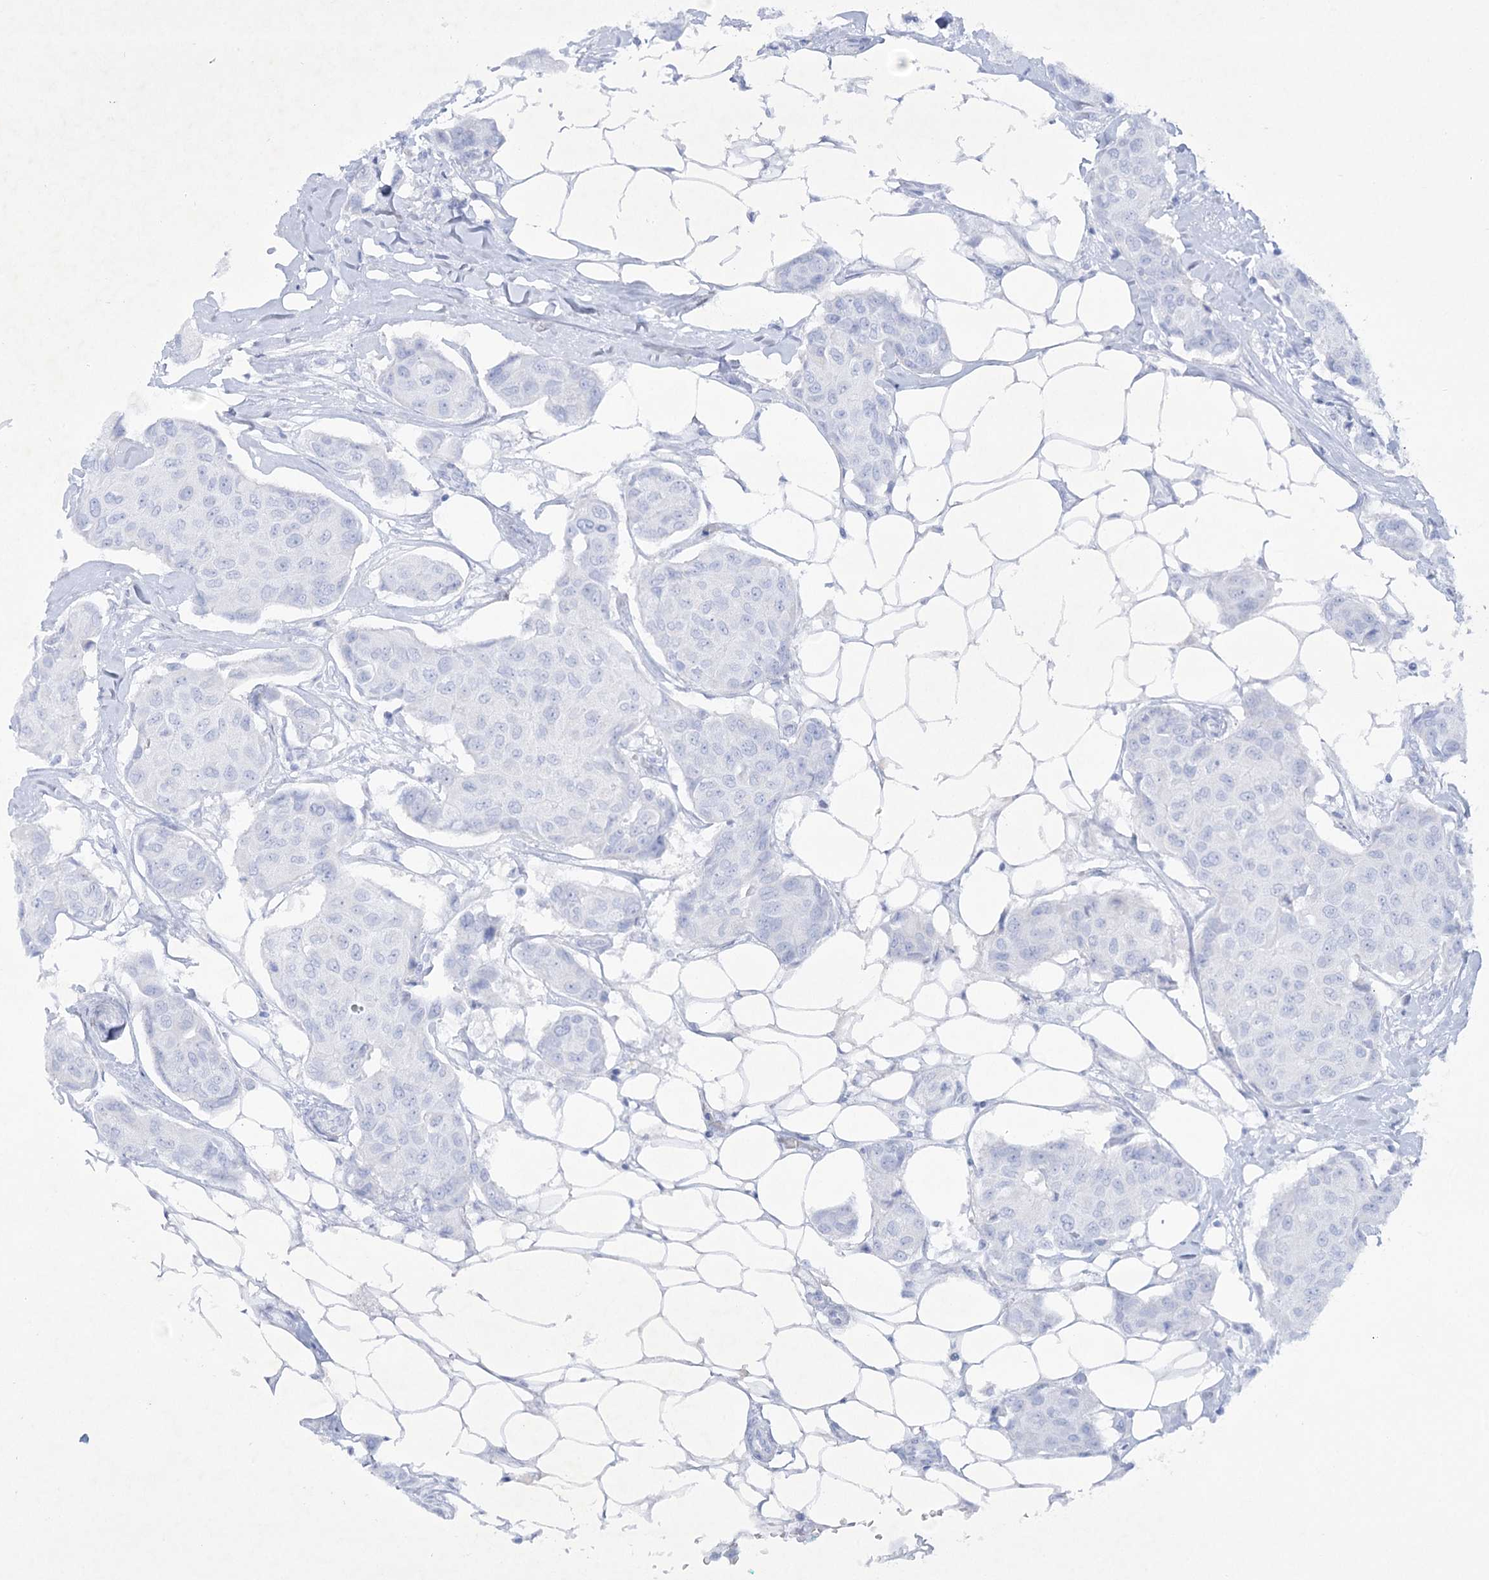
{"staining": {"intensity": "negative", "quantity": "none", "location": "none"}, "tissue": "breast cancer", "cell_type": "Tumor cells", "image_type": "cancer", "snomed": [{"axis": "morphology", "description": "Duct carcinoma"}, {"axis": "topography", "description": "Breast"}], "caption": "High power microscopy histopathology image of an immunohistochemistry histopathology image of infiltrating ductal carcinoma (breast), revealing no significant staining in tumor cells.", "gene": "GBF1", "patient": {"sex": "female", "age": 80}}